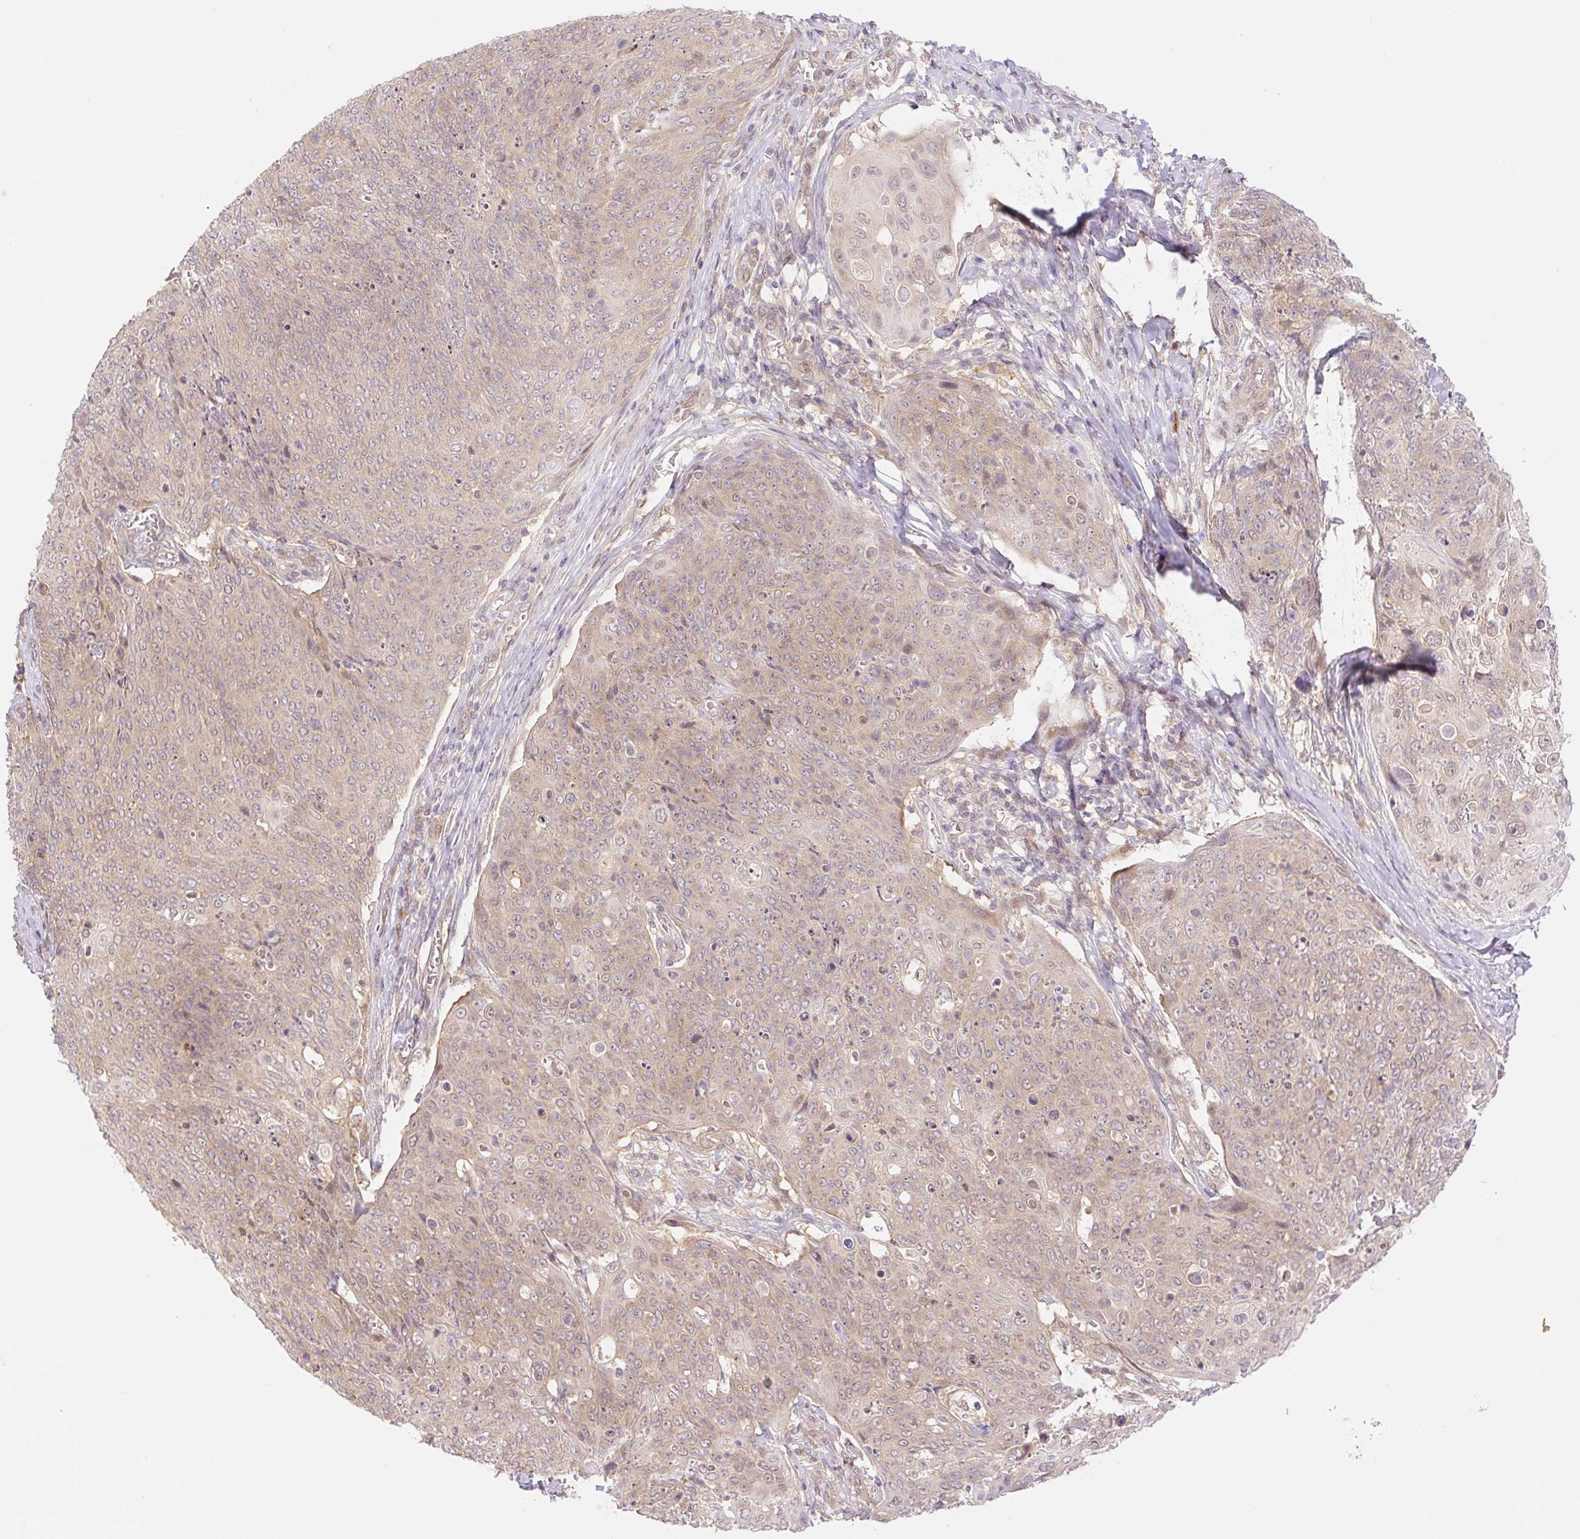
{"staining": {"intensity": "weak", "quantity": ">75%", "location": "cytoplasmic/membranous,nuclear"}, "tissue": "skin cancer", "cell_type": "Tumor cells", "image_type": "cancer", "snomed": [{"axis": "morphology", "description": "Squamous cell carcinoma, NOS"}, {"axis": "topography", "description": "Skin"}, {"axis": "topography", "description": "Vulva"}], "caption": "Skin squamous cell carcinoma stained with a protein marker exhibits weak staining in tumor cells.", "gene": "VPS25", "patient": {"sex": "female", "age": 85}}